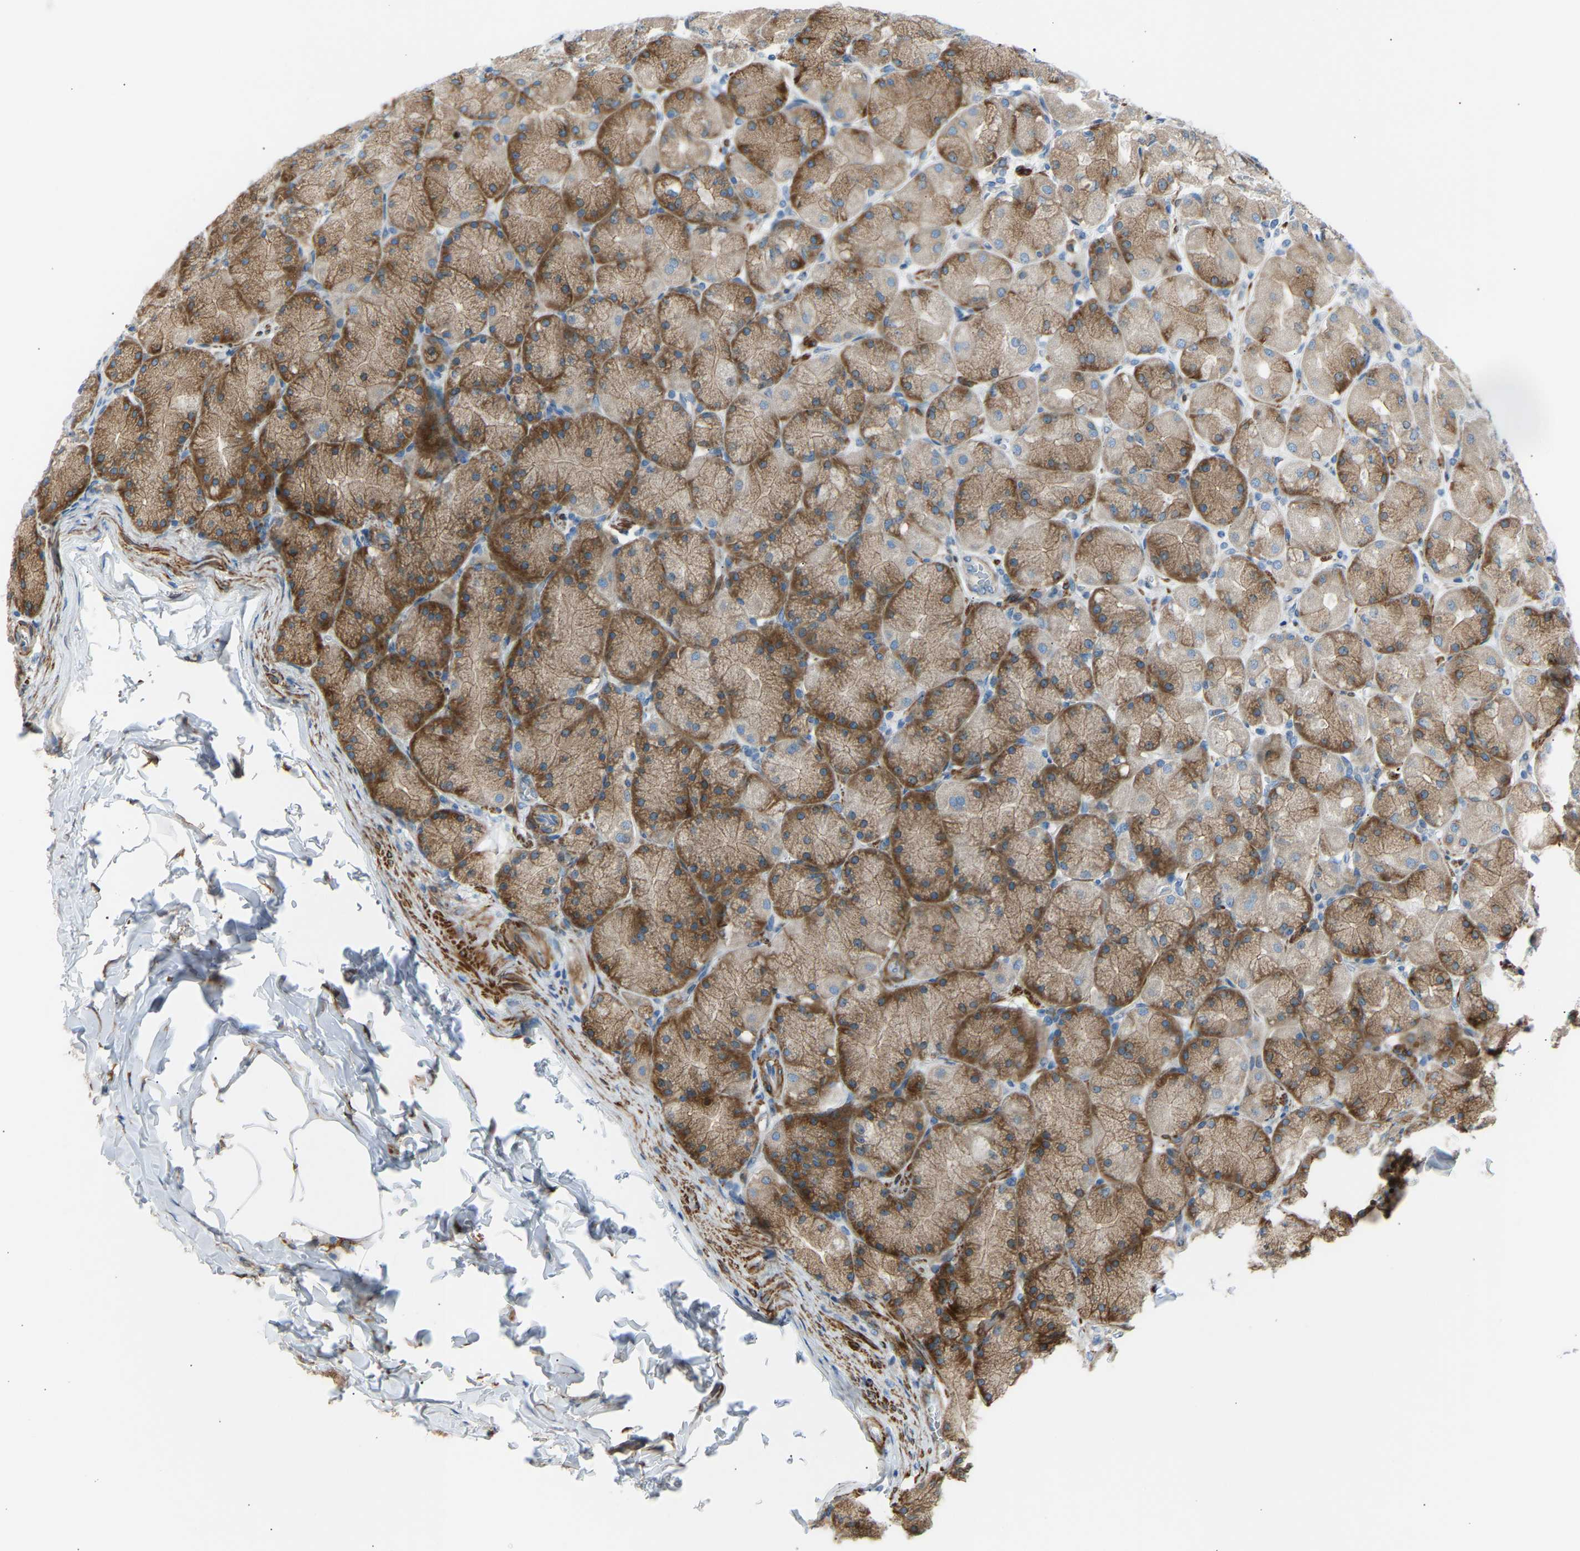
{"staining": {"intensity": "moderate", "quantity": ">75%", "location": "cytoplasmic/membranous"}, "tissue": "stomach", "cell_type": "Glandular cells", "image_type": "normal", "snomed": [{"axis": "morphology", "description": "Normal tissue, NOS"}, {"axis": "topography", "description": "Stomach, upper"}], "caption": "A brown stain highlights moderate cytoplasmic/membranous staining of a protein in glandular cells of normal human stomach. Immunohistochemistry stains the protein in brown and the nuclei are stained blue.", "gene": "VPS41", "patient": {"sex": "female", "age": 56}}